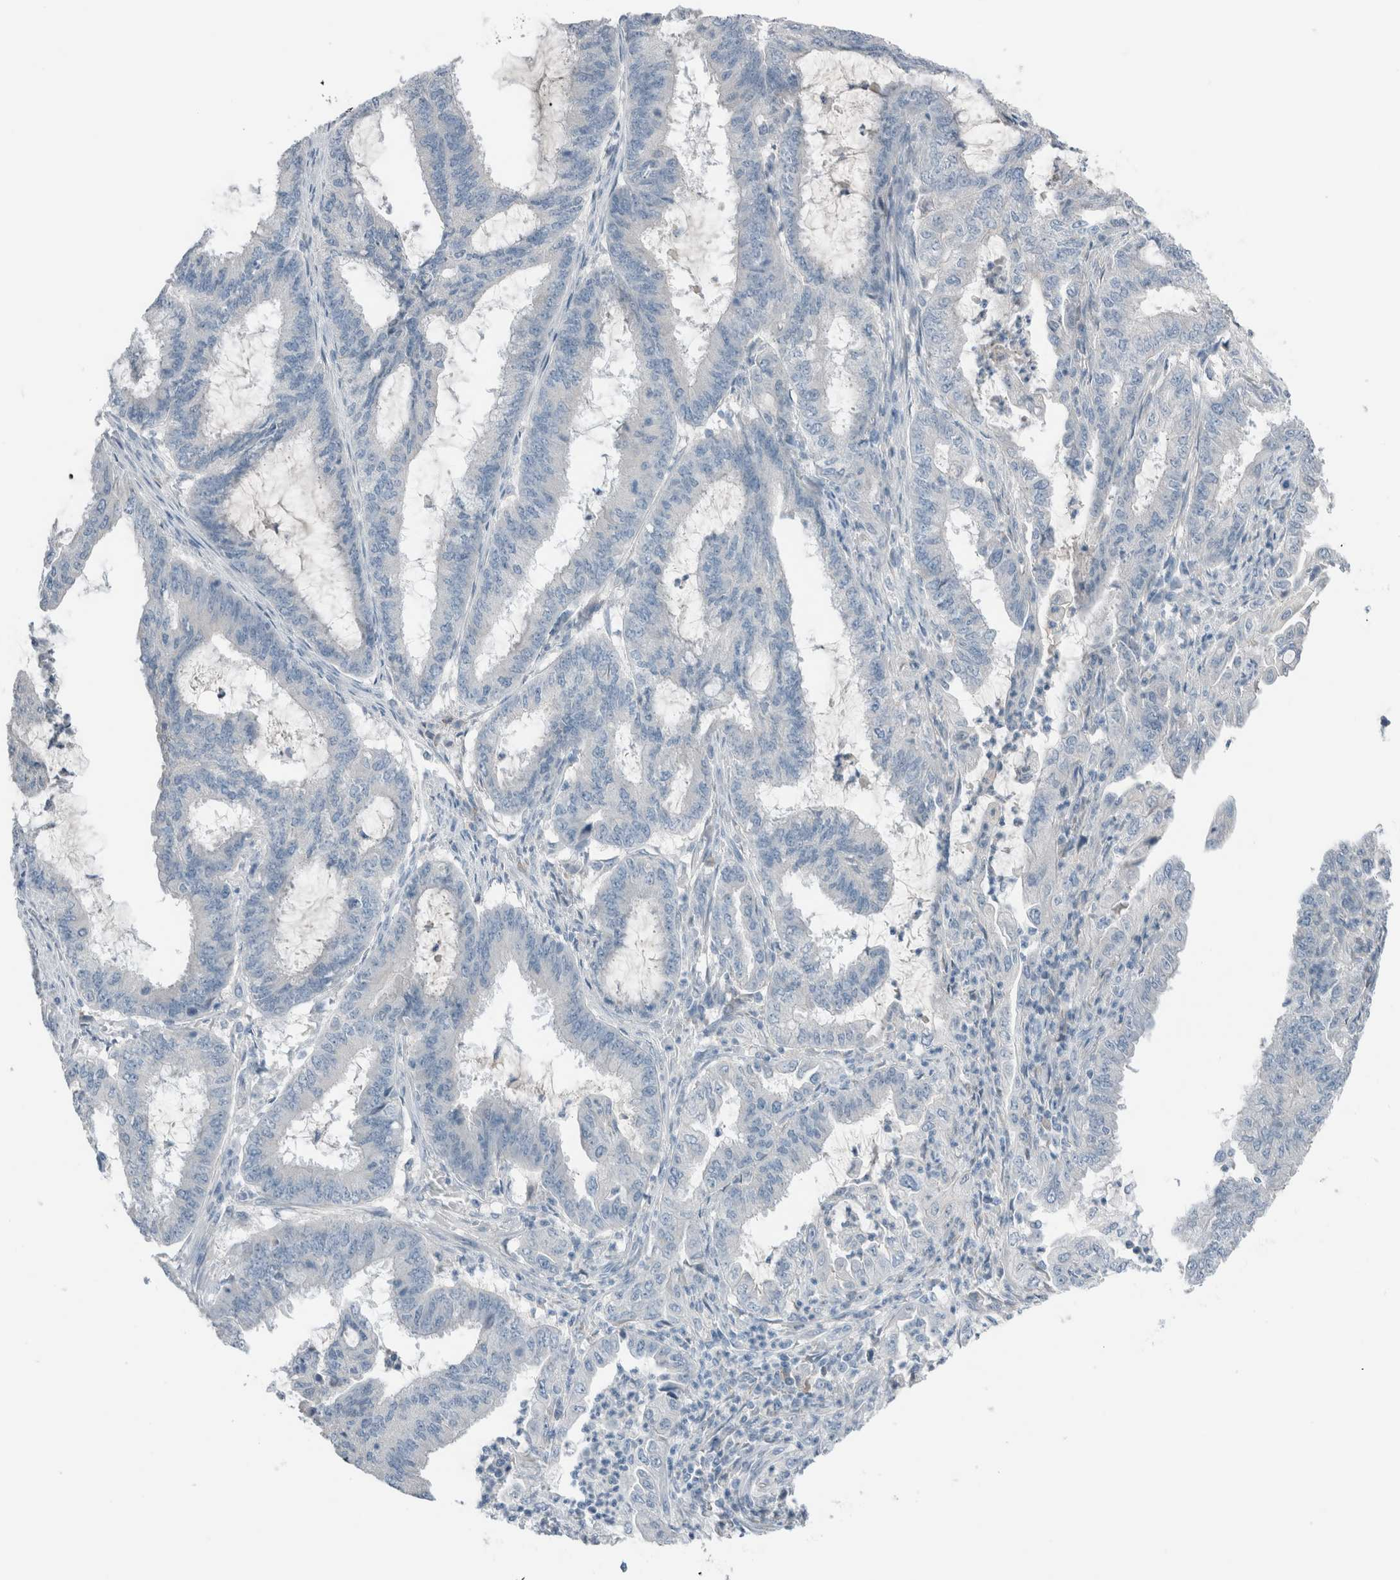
{"staining": {"intensity": "negative", "quantity": "none", "location": "none"}, "tissue": "endometrial cancer", "cell_type": "Tumor cells", "image_type": "cancer", "snomed": [{"axis": "morphology", "description": "Adenocarcinoma, NOS"}, {"axis": "topography", "description": "Endometrium"}], "caption": "A histopathology image of adenocarcinoma (endometrial) stained for a protein reveals no brown staining in tumor cells. Brightfield microscopy of IHC stained with DAB (brown) and hematoxylin (blue), captured at high magnification.", "gene": "DUOX1", "patient": {"sex": "female", "age": 51}}